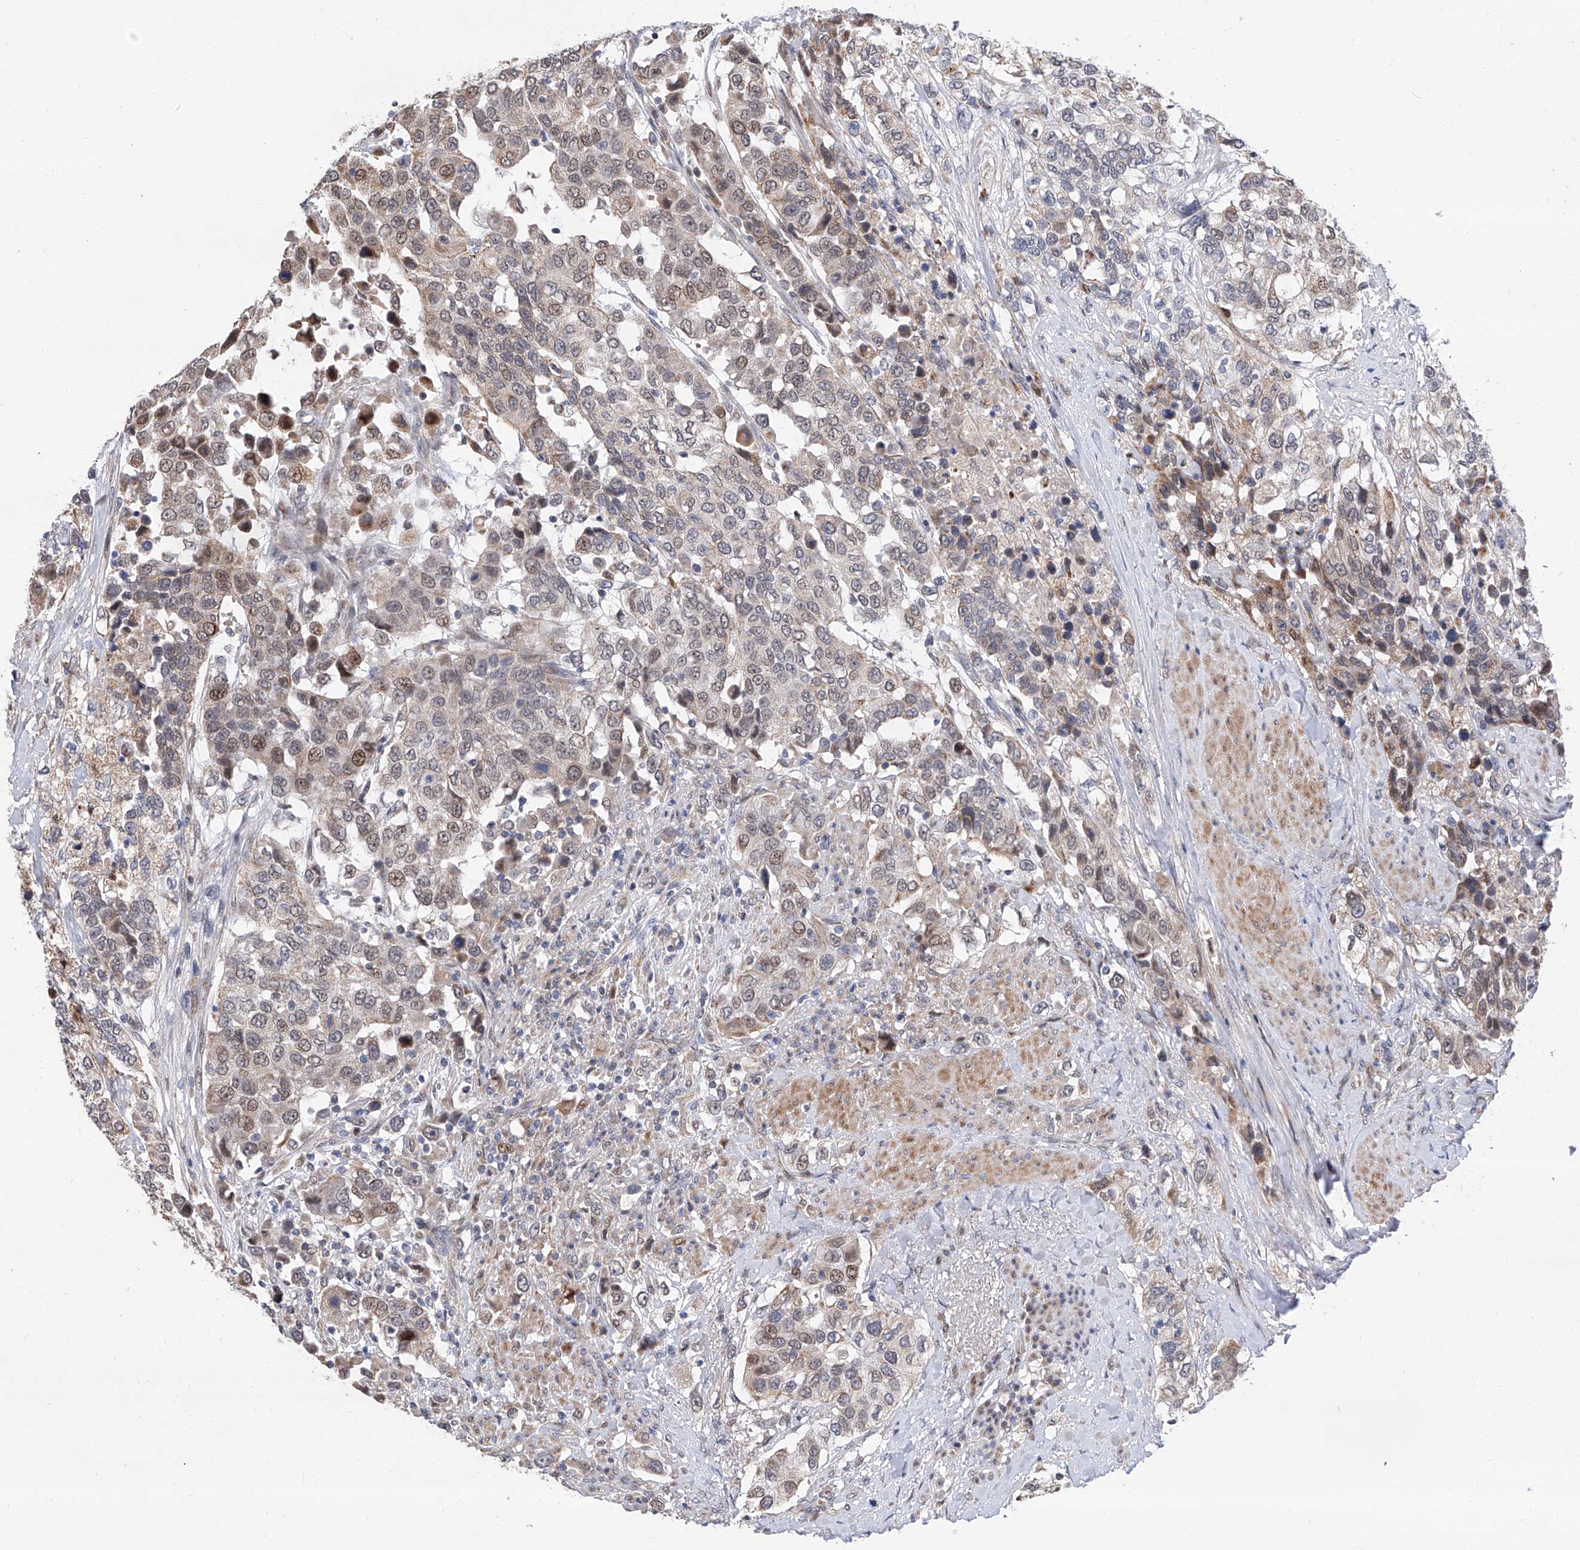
{"staining": {"intensity": "weak", "quantity": "25%-75%", "location": "cytoplasmic/membranous,nuclear"}, "tissue": "urothelial cancer", "cell_type": "Tumor cells", "image_type": "cancer", "snomed": [{"axis": "morphology", "description": "Urothelial carcinoma, High grade"}, {"axis": "topography", "description": "Urinary bladder"}], "caption": "IHC photomicrograph of urothelial cancer stained for a protein (brown), which shows low levels of weak cytoplasmic/membranous and nuclear staining in about 25%-75% of tumor cells.", "gene": "FARP2", "patient": {"sex": "female", "age": 80}}